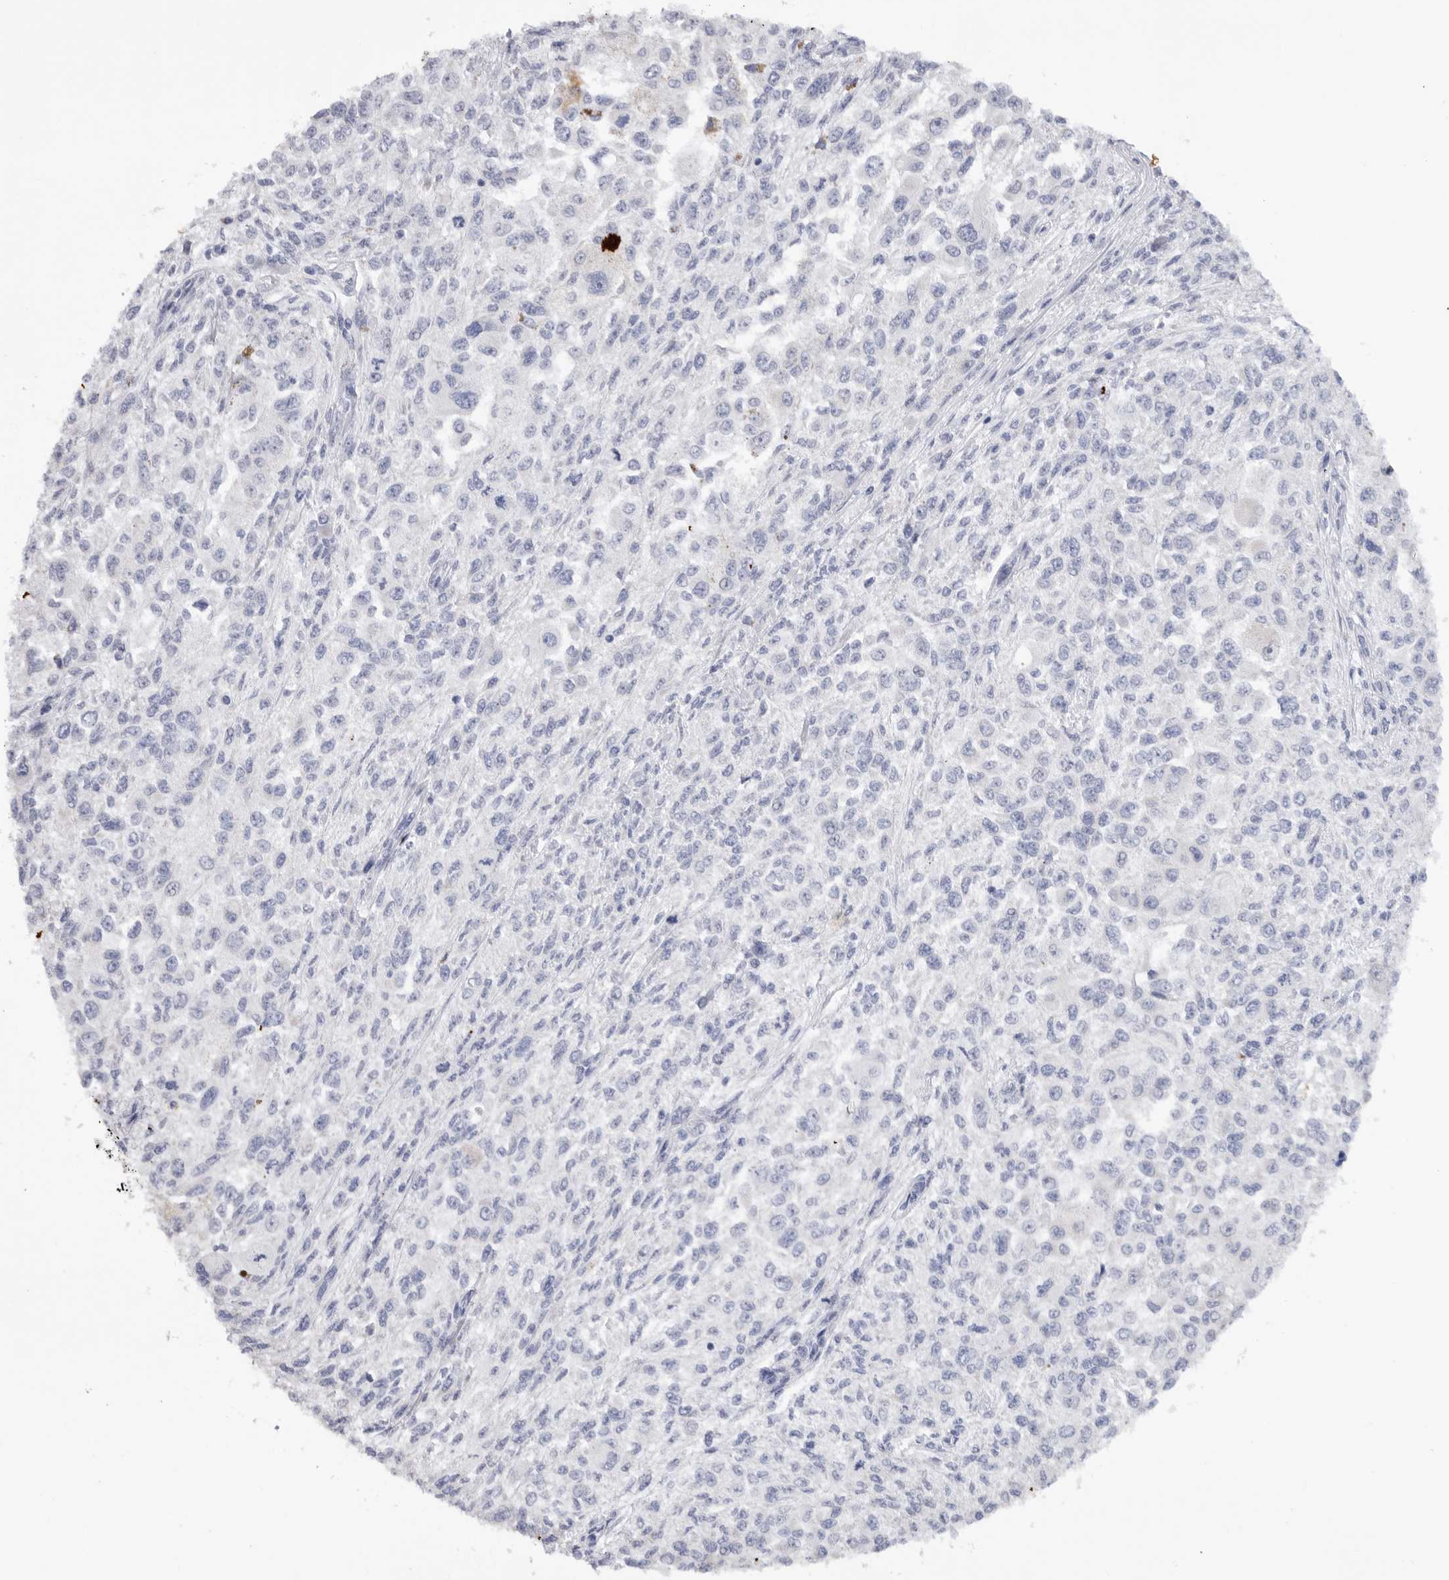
{"staining": {"intensity": "negative", "quantity": "none", "location": "none"}, "tissue": "melanoma", "cell_type": "Tumor cells", "image_type": "cancer", "snomed": [{"axis": "morphology", "description": "Necrosis, NOS"}, {"axis": "morphology", "description": "Malignant melanoma, NOS"}, {"axis": "topography", "description": "Skin"}], "caption": "This is an IHC image of melanoma. There is no staining in tumor cells.", "gene": "MTFR1L", "patient": {"sex": "female", "age": 87}}